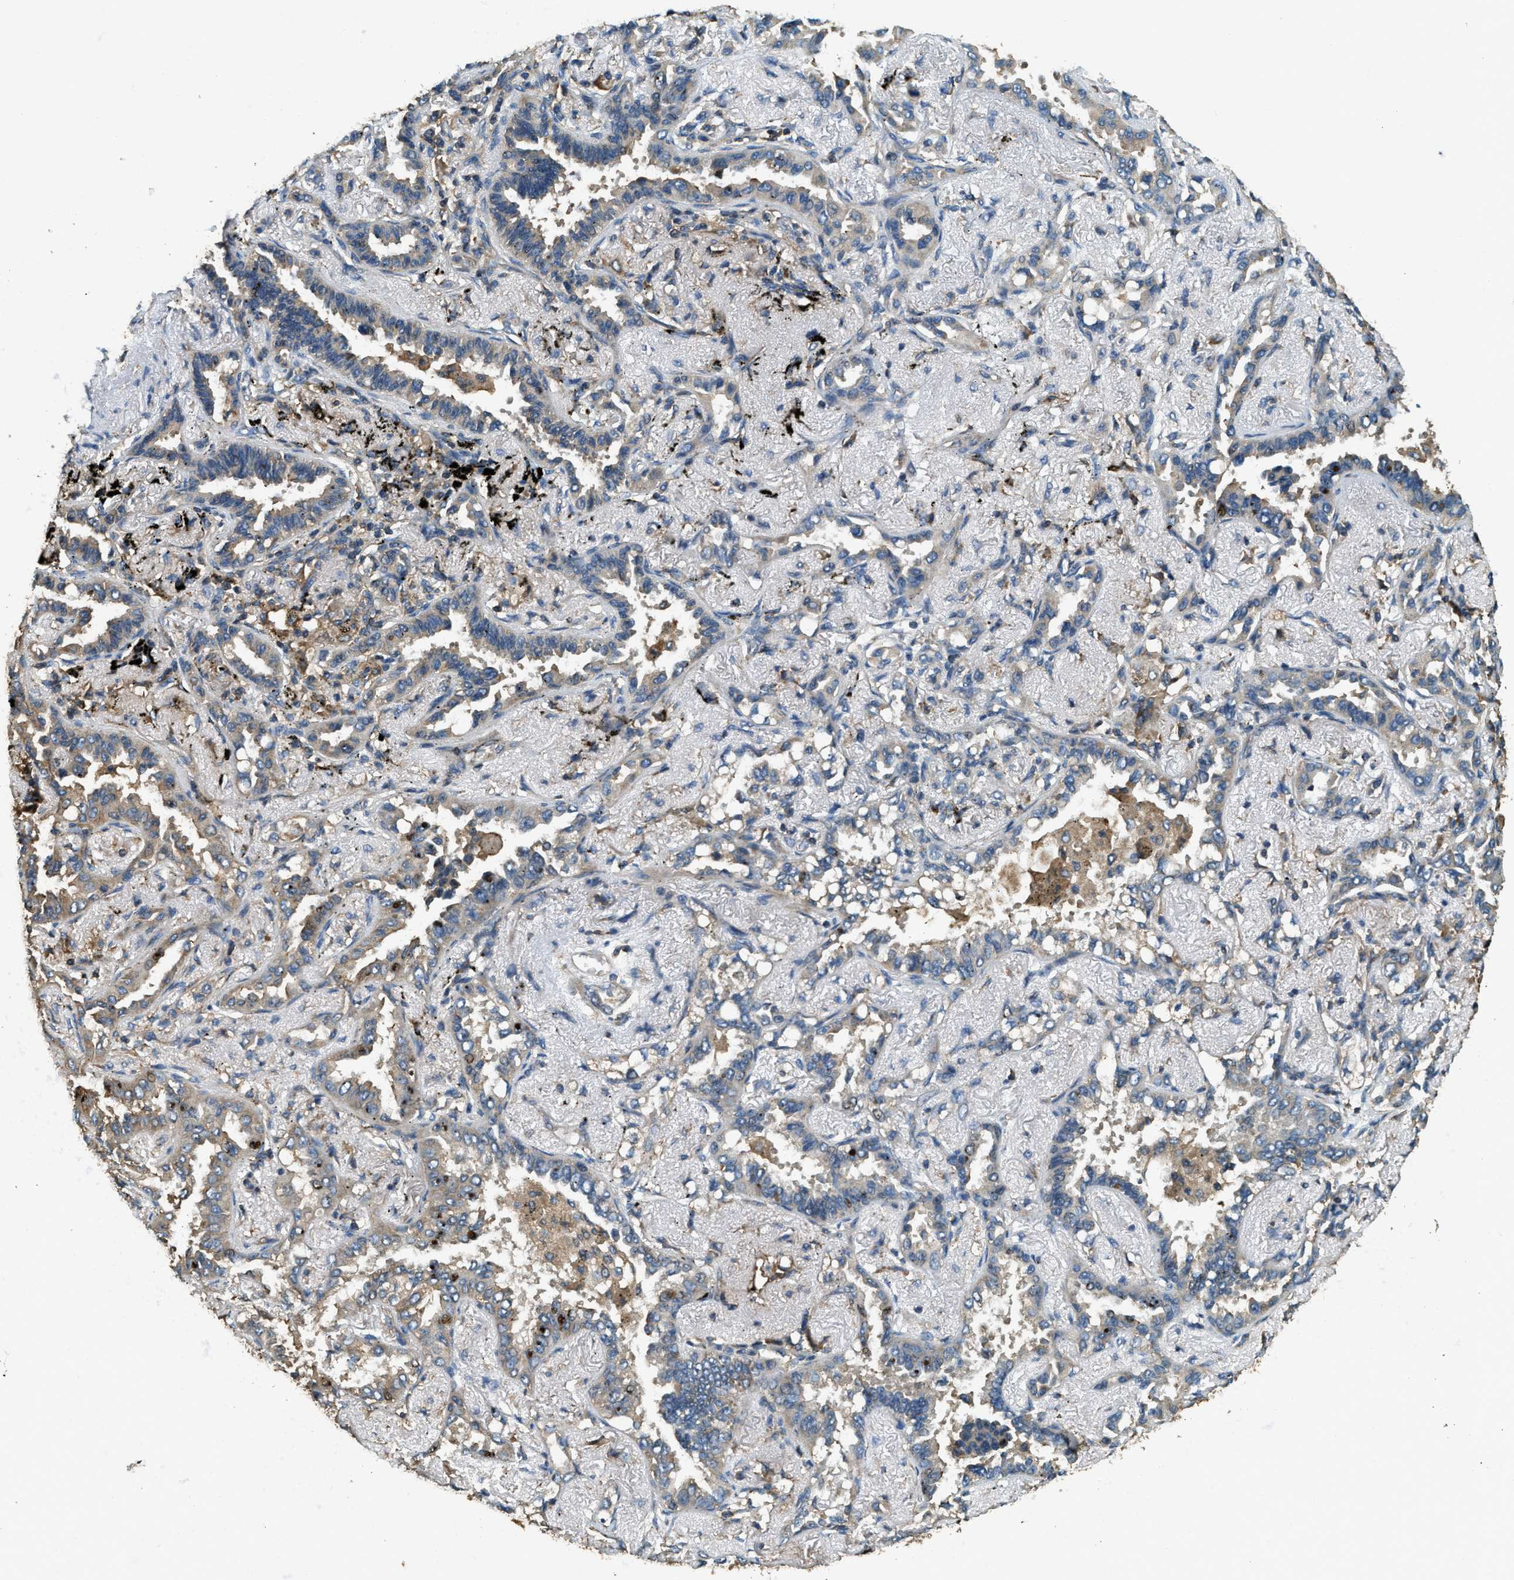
{"staining": {"intensity": "weak", "quantity": "25%-75%", "location": "cytoplasmic/membranous"}, "tissue": "lung cancer", "cell_type": "Tumor cells", "image_type": "cancer", "snomed": [{"axis": "morphology", "description": "Adenocarcinoma, NOS"}, {"axis": "topography", "description": "Lung"}], "caption": "There is low levels of weak cytoplasmic/membranous expression in tumor cells of lung cancer (adenocarcinoma), as demonstrated by immunohistochemical staining (brown color).", "gene": "ERGIC1", "patient": {"sex": "male", "age": 59}}